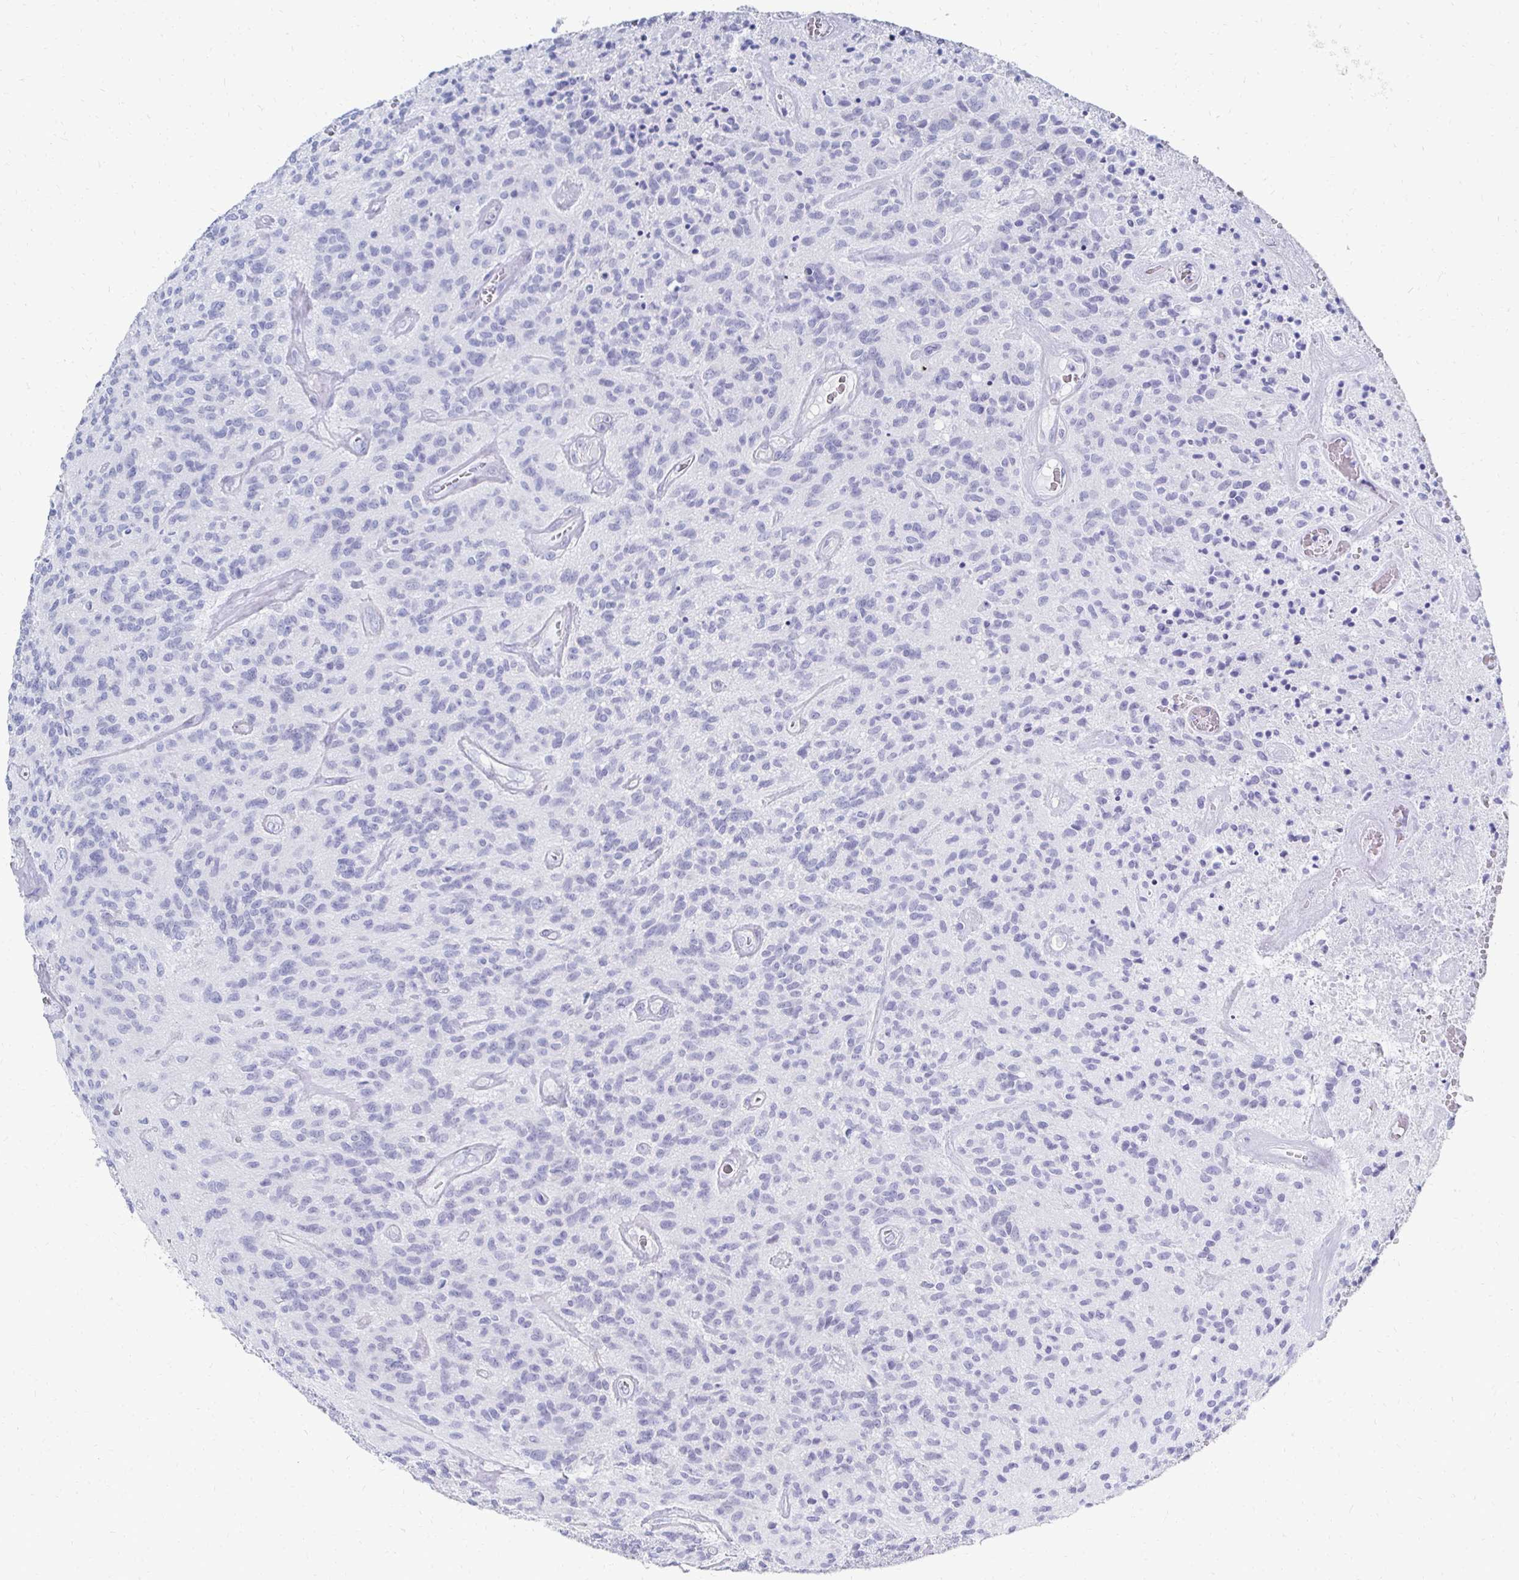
{"staining": {"intensity": "negative", "quantity": "none", "location": "none"}, "tissue": "glioma", "cell_type": "Tumor cells", "image_type": "cancer", "snomed": [{"axis": "morphology", "description": "Glioma, malignant, High grade"}, {"axis": "topography", "description": "Brain"}], "caption": "Tumor cells are negative for brown protein staining in glioma.", "gene": "SYCP3", "patient": {"sex": "male", "age": 76}}